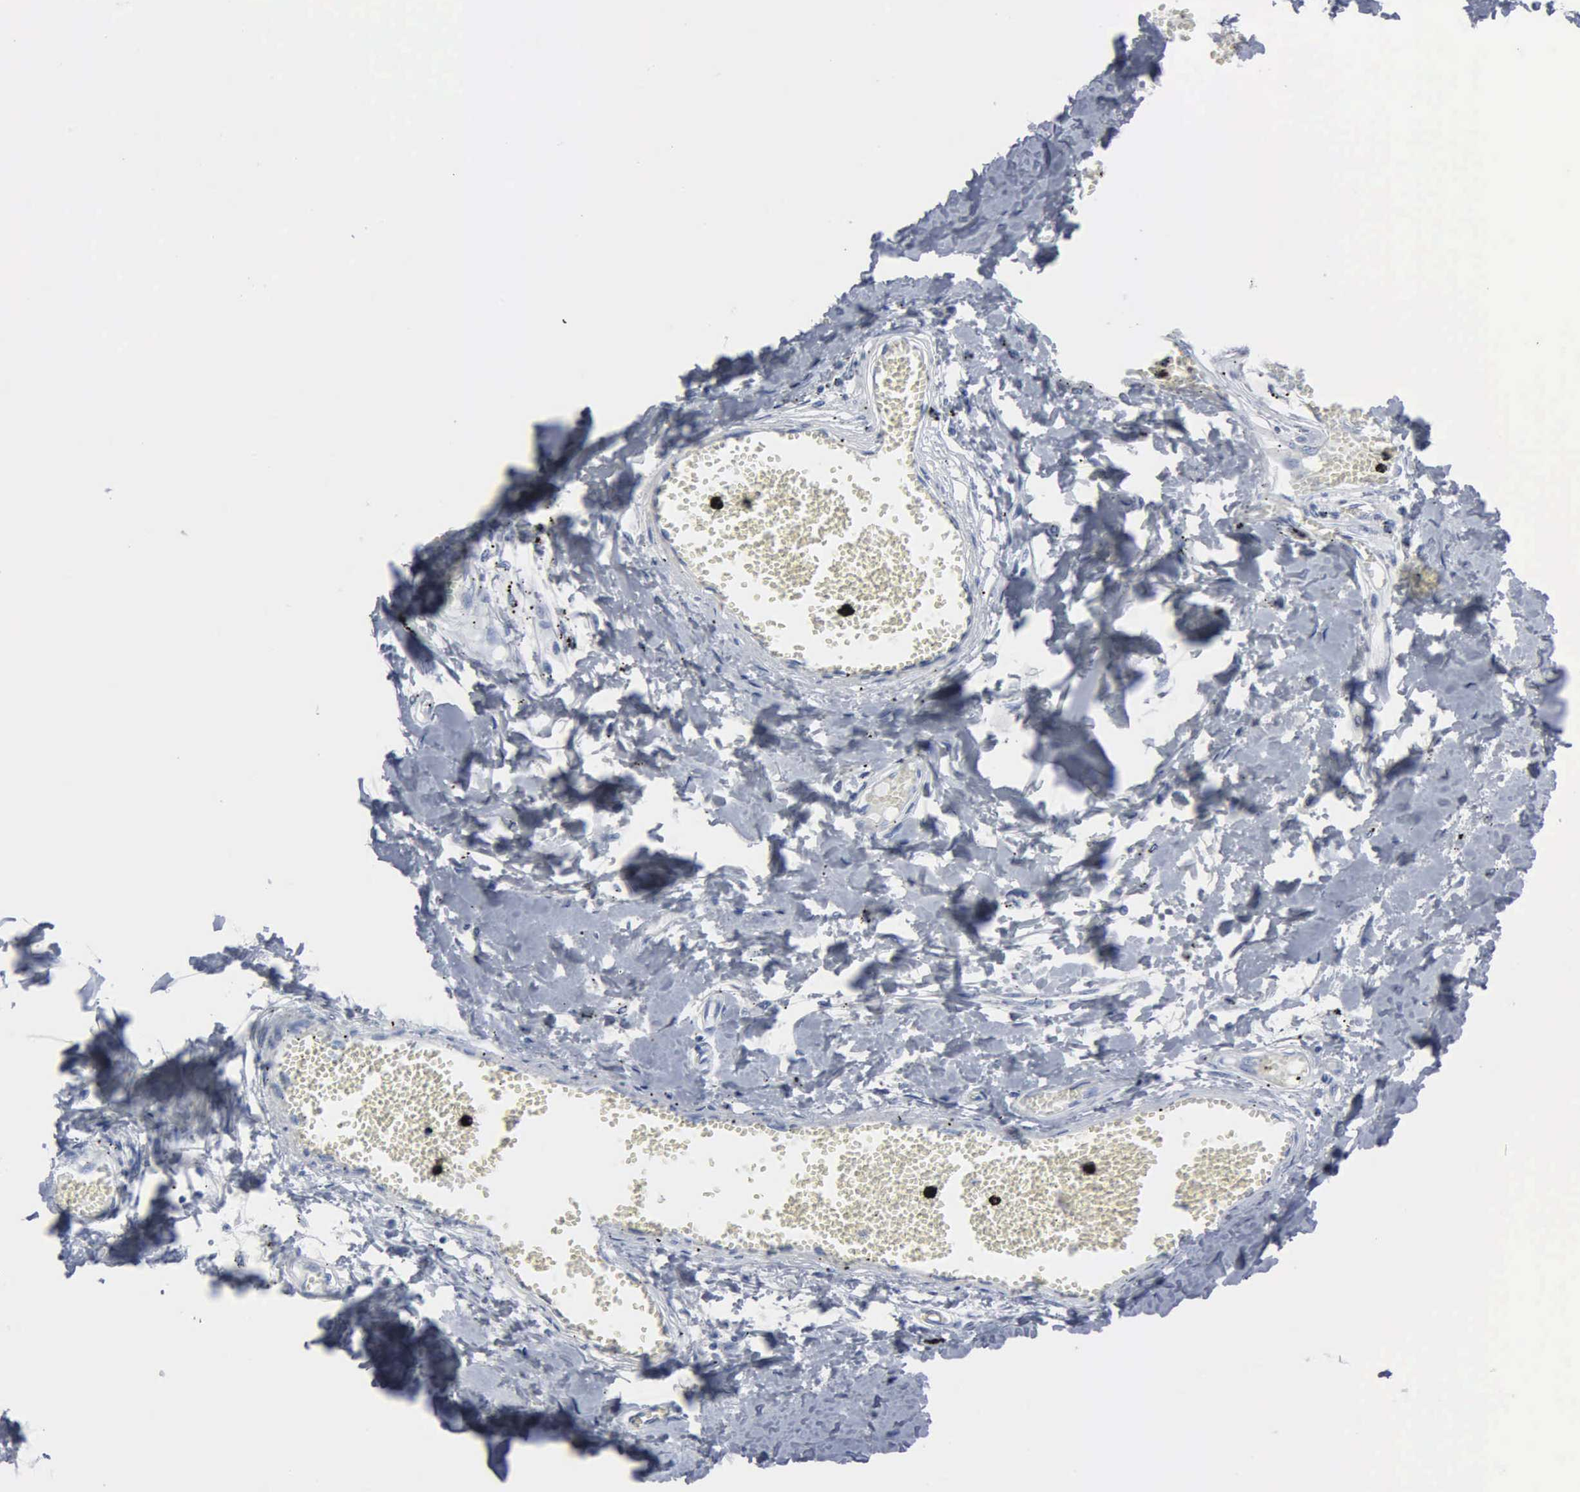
{"staining": {"intensity": "negative", "quantity": "none", "location": "none"}, "tissue": "adipose tissue", "cell_type": "Adipocytes", "image_type": "normal", "snomed": [{"axis": "morphology", "description": "Normal tissue, NOS"}, {"axis": "morphology", "description": "Sarcoma, NOS"}, {"axis": "topography", "description": "Skin"}, {"axis": "topography", "description": "Soft tissue"}], "caption": "The micrograph reveals no staining of adipocytes in benign adipose tissue. (Immunohistochemistry, brightfield microscopy, high magnification).", "gene": "DMD", "patient": {"sex": "female", "age": 51}}